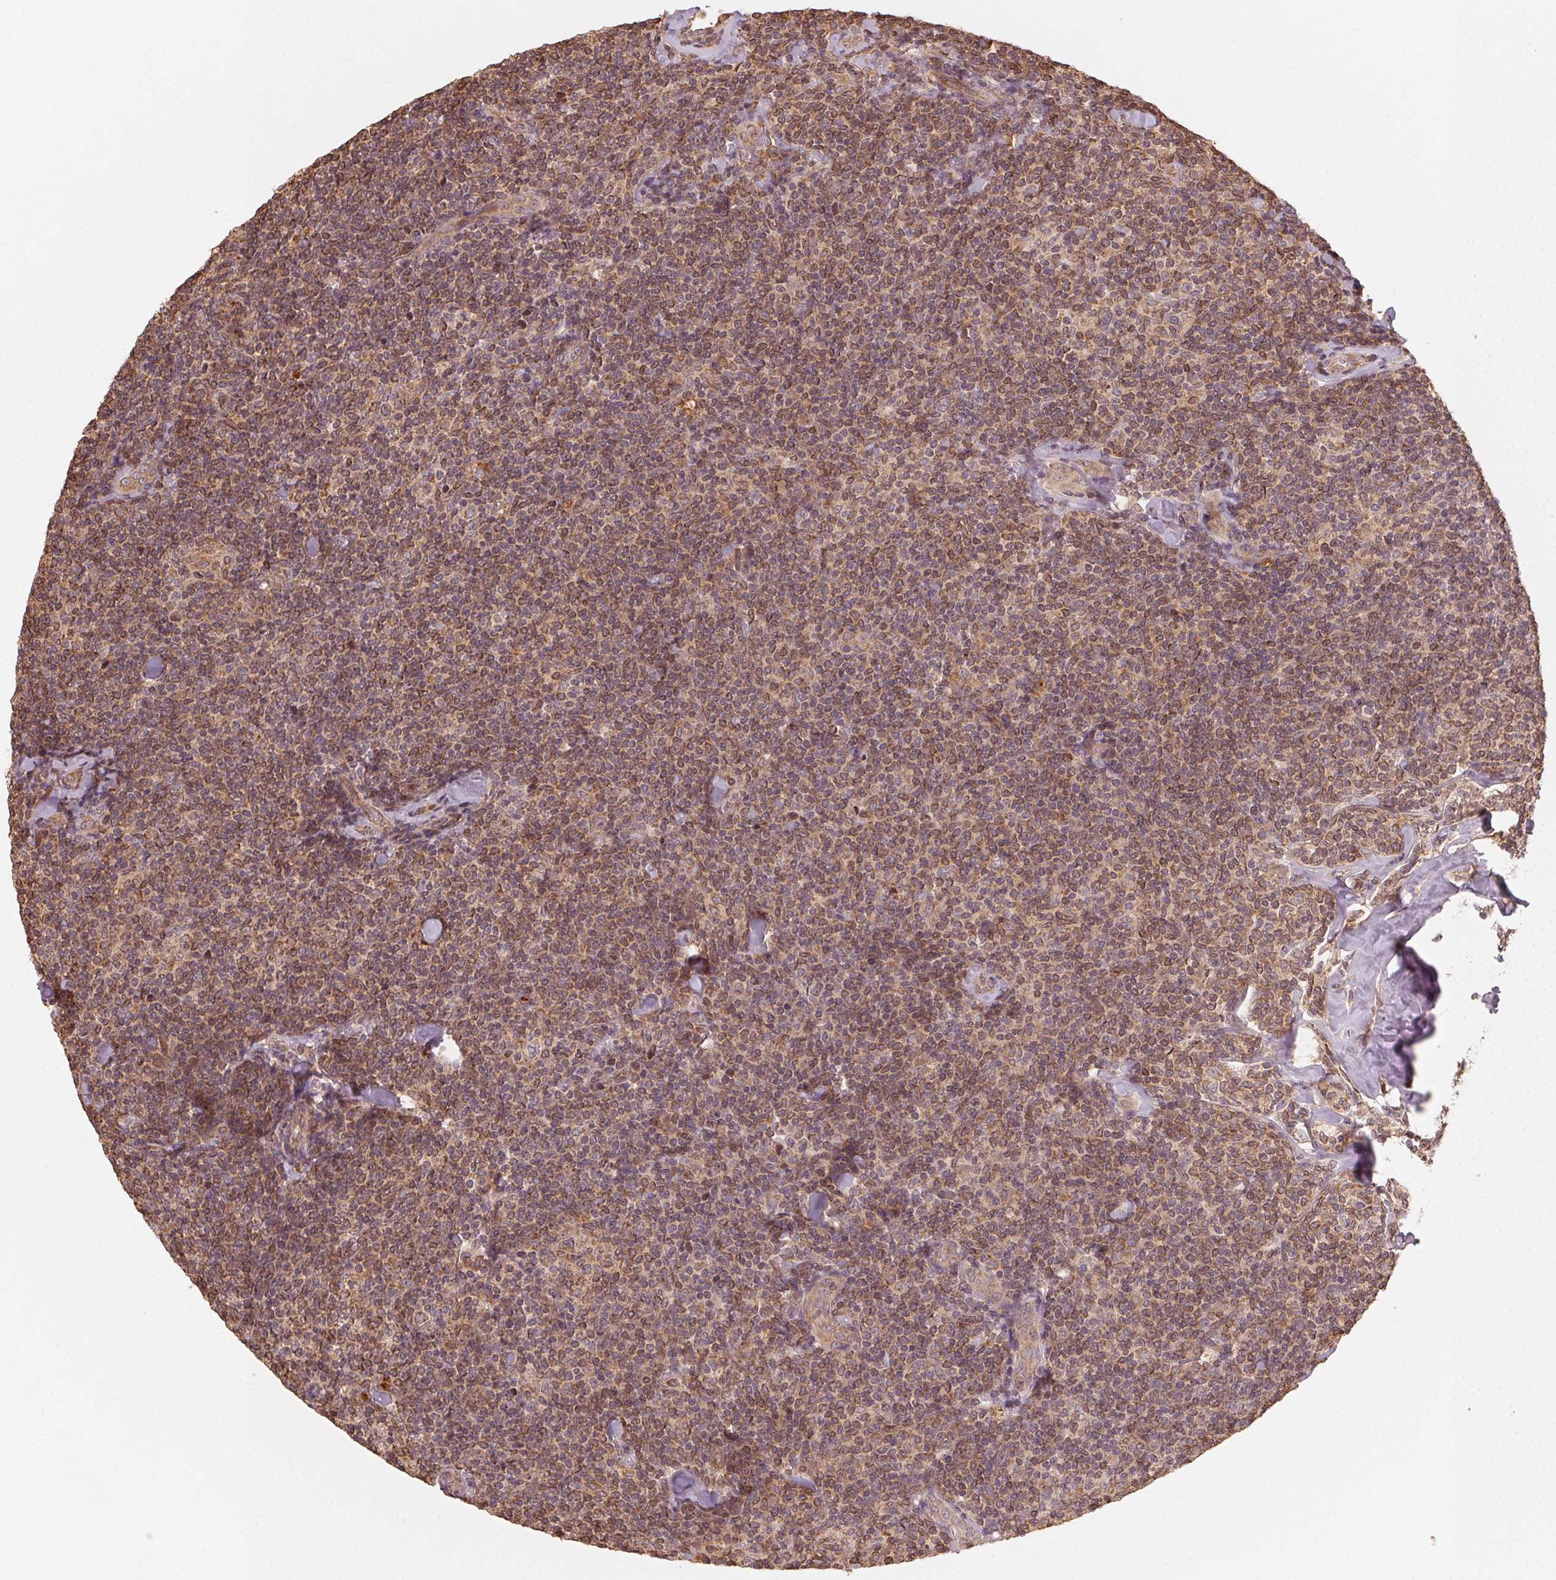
{"staining": {"intensity": "moderate", "quantity": ">75%", "location": "cytoplasmic/membranous"}, "tissue": "lymphoma", "cell_type": "Tumor cells", "image_type": "cancer", "snomed": [{"axis": "morphology", "description": "Malignant lymphoma, non-Hodgkin's type, Low grade"}, {"axis": "topography", "description": "Lymph node"}], "caption": "Human lymphoma stained for a protein (brown) demonstrates moderate cytoplasmic/membranous positive expression in approximately >75% of tumor cells.", "gene": "WBP2", "patient": {"sex": "female", "age": 56}}